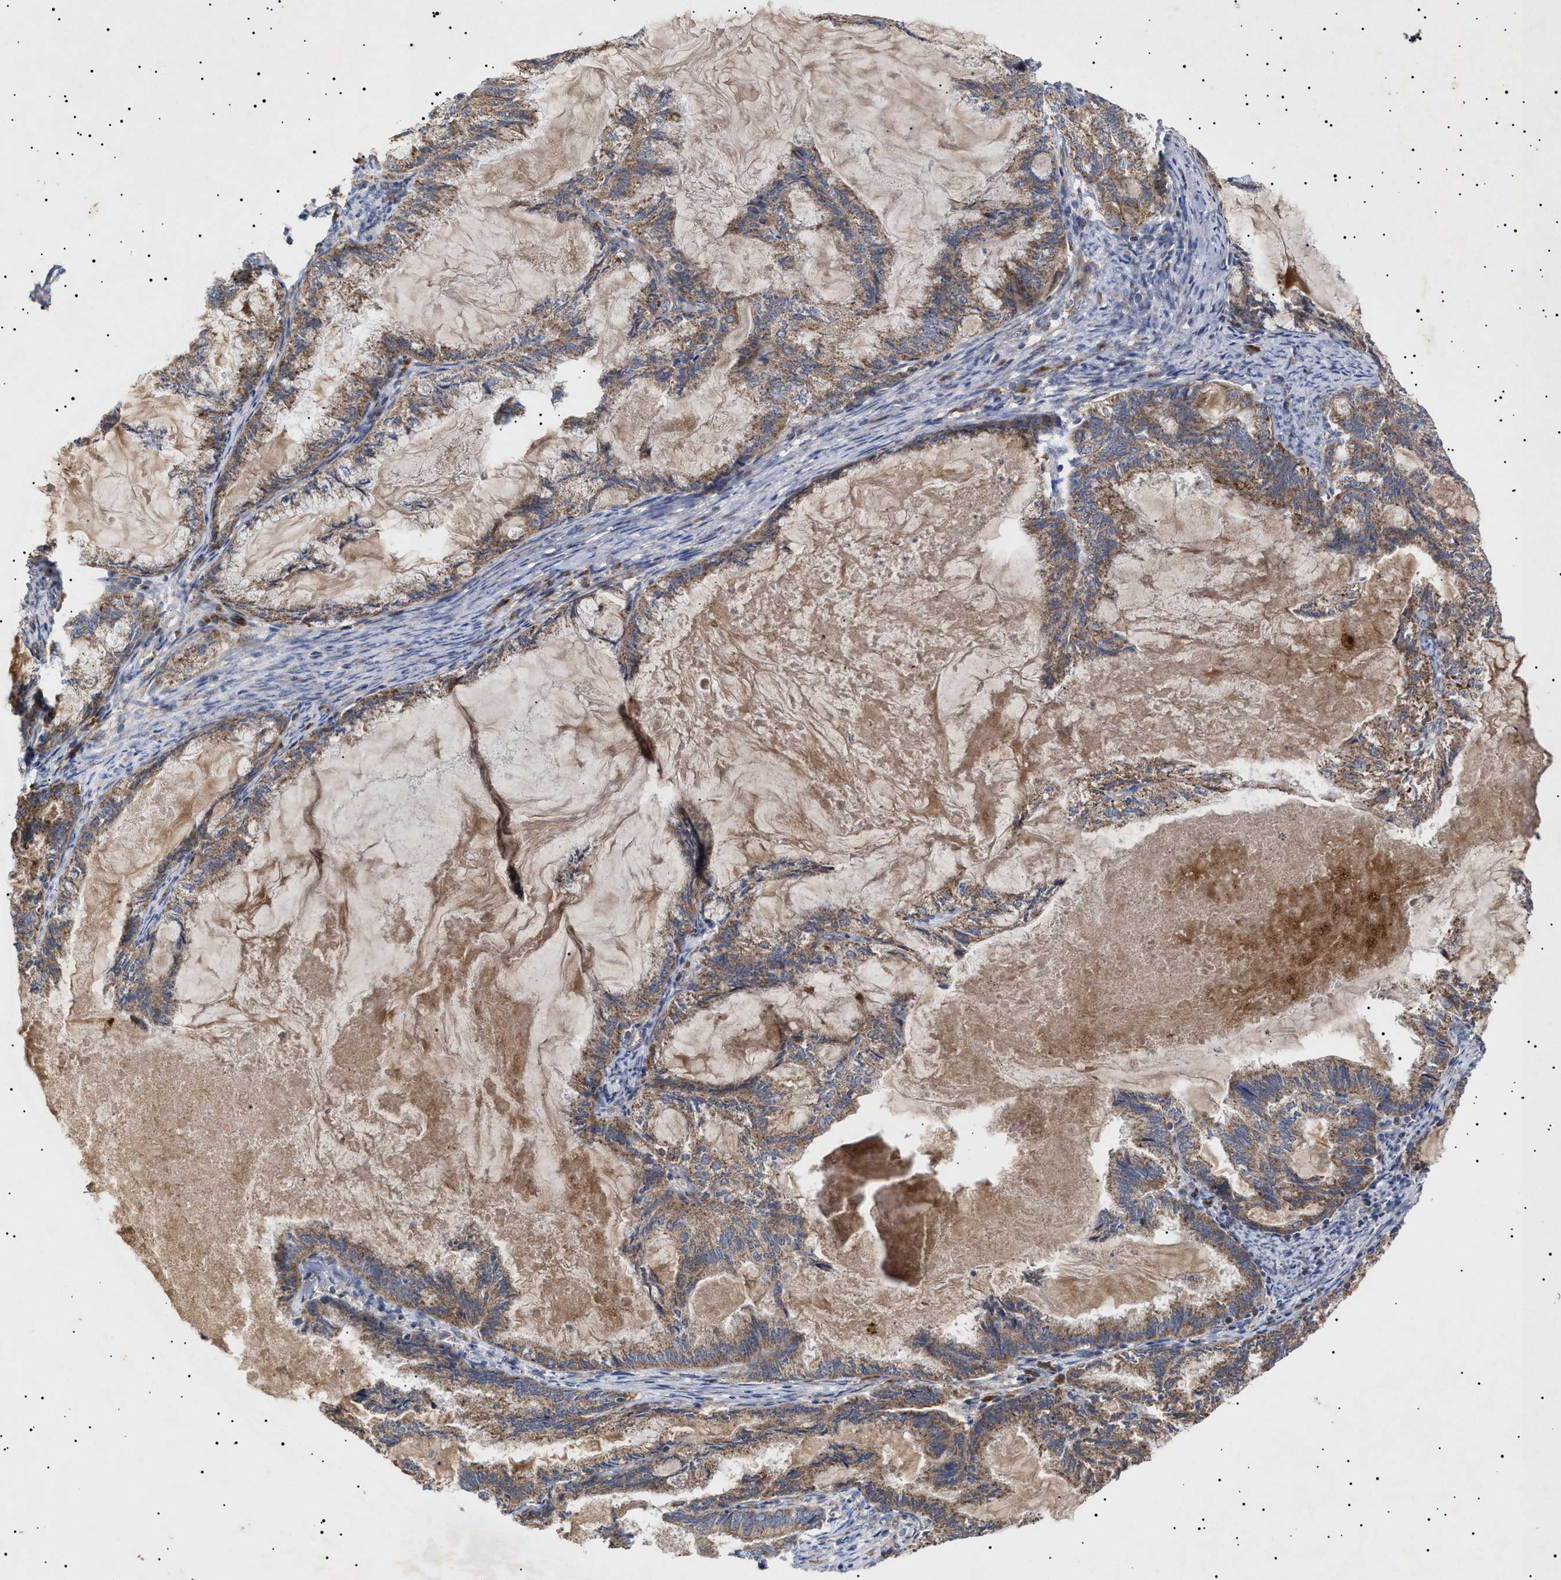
{"staining": {"intensity": "moderate", "quantity": ">75%", "location": "cytoplasmic/membranous"}, "tissue": "endometrial cancer", "cell_type": "Tumor cells", "image_type": "cancer", "snomed": [{"axis": "morphology", "description": "Adenocarcinoma, NOS"}, {"axis": "topography", "description": "Endometrium"}], "caption": "IHC (DAB) staining of human adenocarcinoma (endometrial) demonstrates moderate cytoplasmic/membranous protein expression in approximately >75% of tumor cells.", "gene": "MRPL10", "patient": {"sex": "female", "age": 86}}